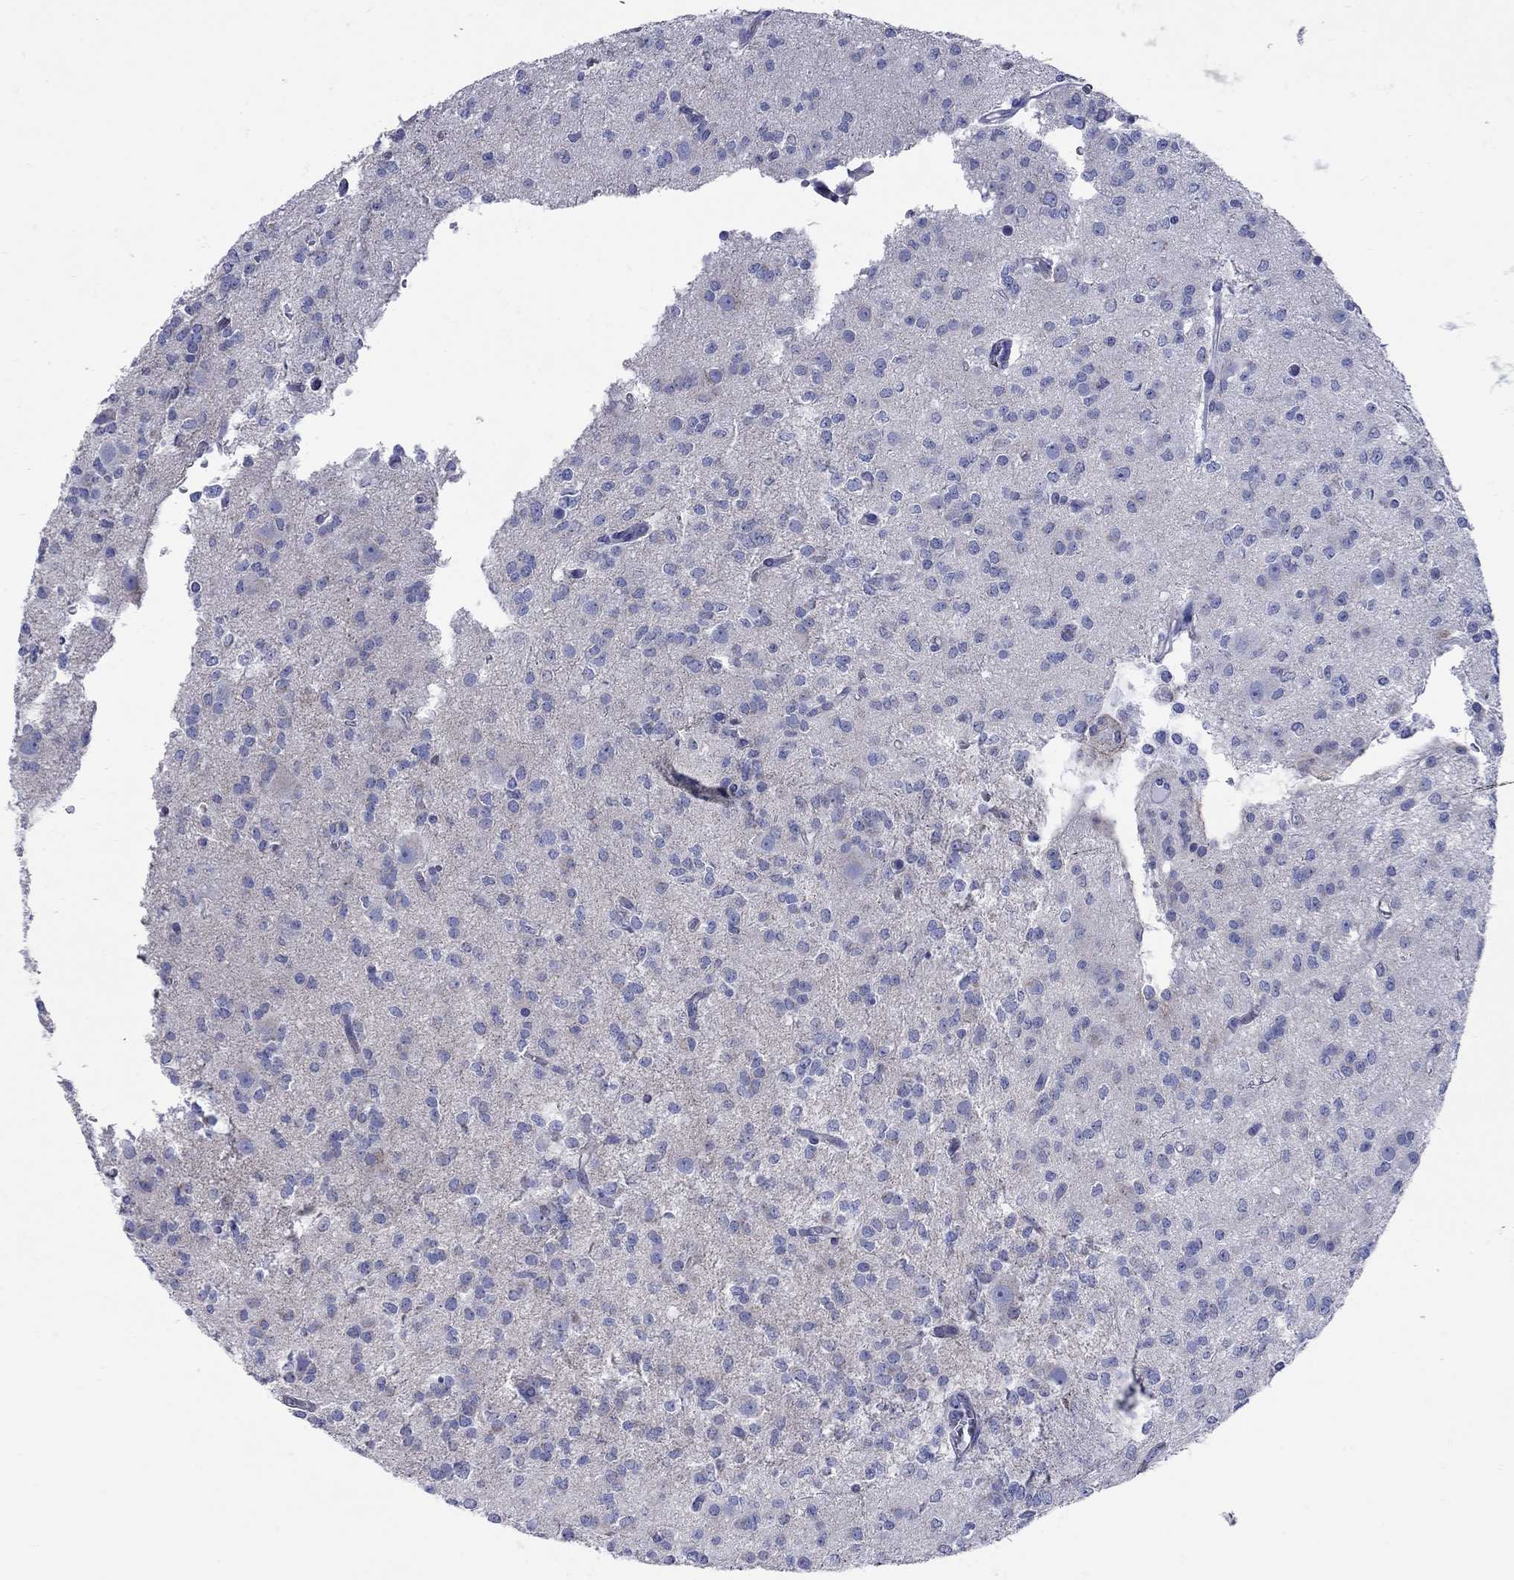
{"staining": {"intensity": "negative", "quantity": "none", "location": "none"}, "tissue": "glioma", "cell_type": "Tumor cells", "image_type": "cancer", "snomed": [{"axis": "morphology", "description": "Glioma, malignant, Low grade"}, {"axis": "topography", "description": "Brain"}], "caption": "This image is of malignant glioma (low-grade) stained with IHC to label a protein in brown with the nuclei are counter-stained blue. There is no positivity in tumor cells.", "gene": "PDZD3", "patient": {"sex": "male", "age": 27}}